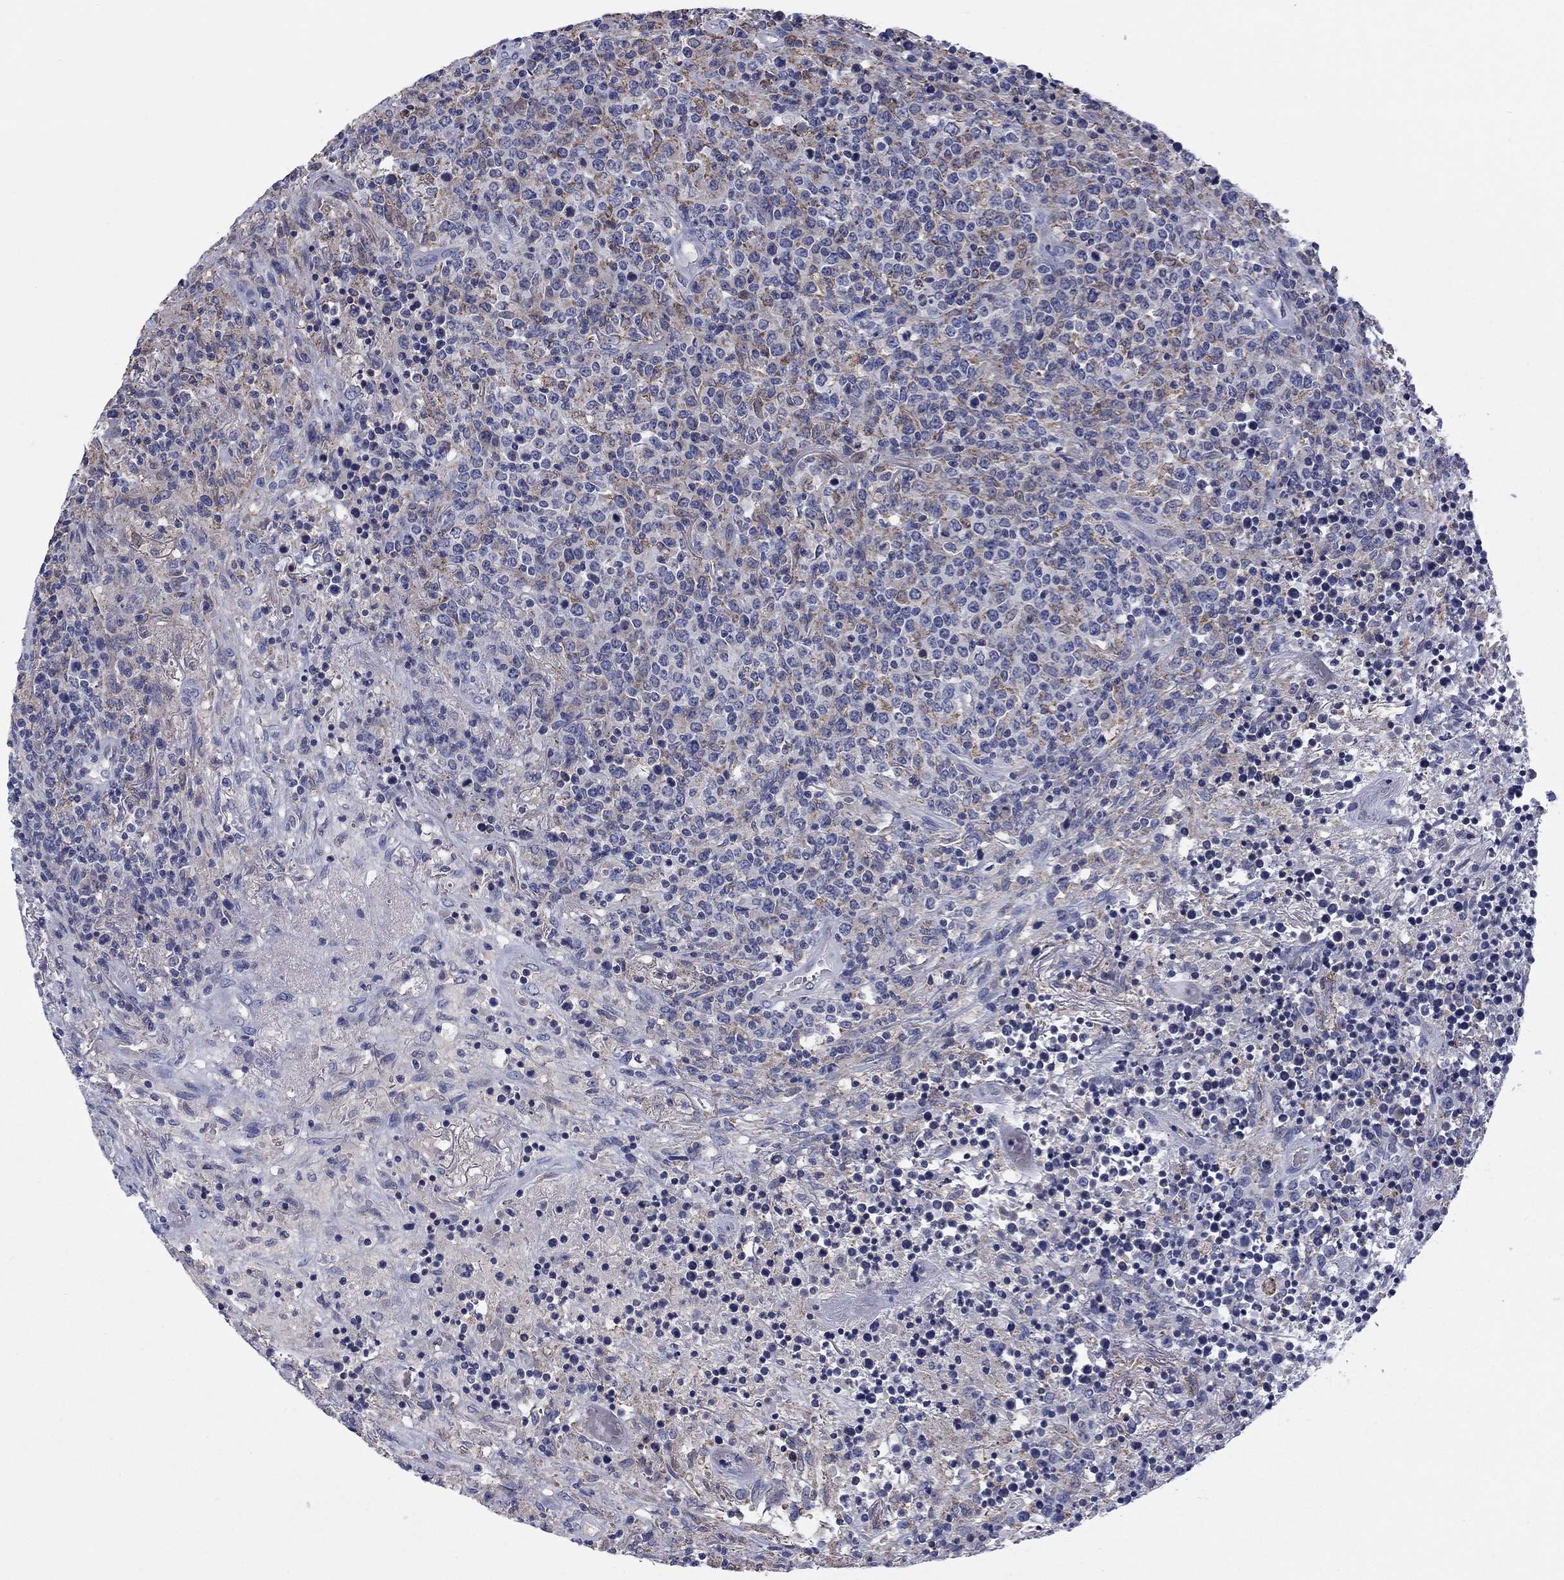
{"staining": {"intensity": "moderate", "quantity": "25%-75%", "location": "cytoplasmic/membranous"}, "tissue": "lymphoma", "cell_type": "Tumor cells", "image_type": "cancer", "snomed": [{"axis": "morphology", "description": "Malignant lymphoma, non-Hodgkin's type, High grade"}, {"axis": "topography", "description": "Lung"}], "caption": "High-grade malignant lymphoma, non-Hodgkin's type was stained to show a protein in brown. There is medium levels of moderate cytoplasmic/membranous expression in about 25%-75% of tumor cells. The staining was performed using DAB (3,3'-diaminobenzidine) to visualize the protein expression in brown, while the nuclei were stained in blue with hematoxylin (Magnification: 20x).", "gene": "FRK", "patient": {"sex": "male", "age": 79}}